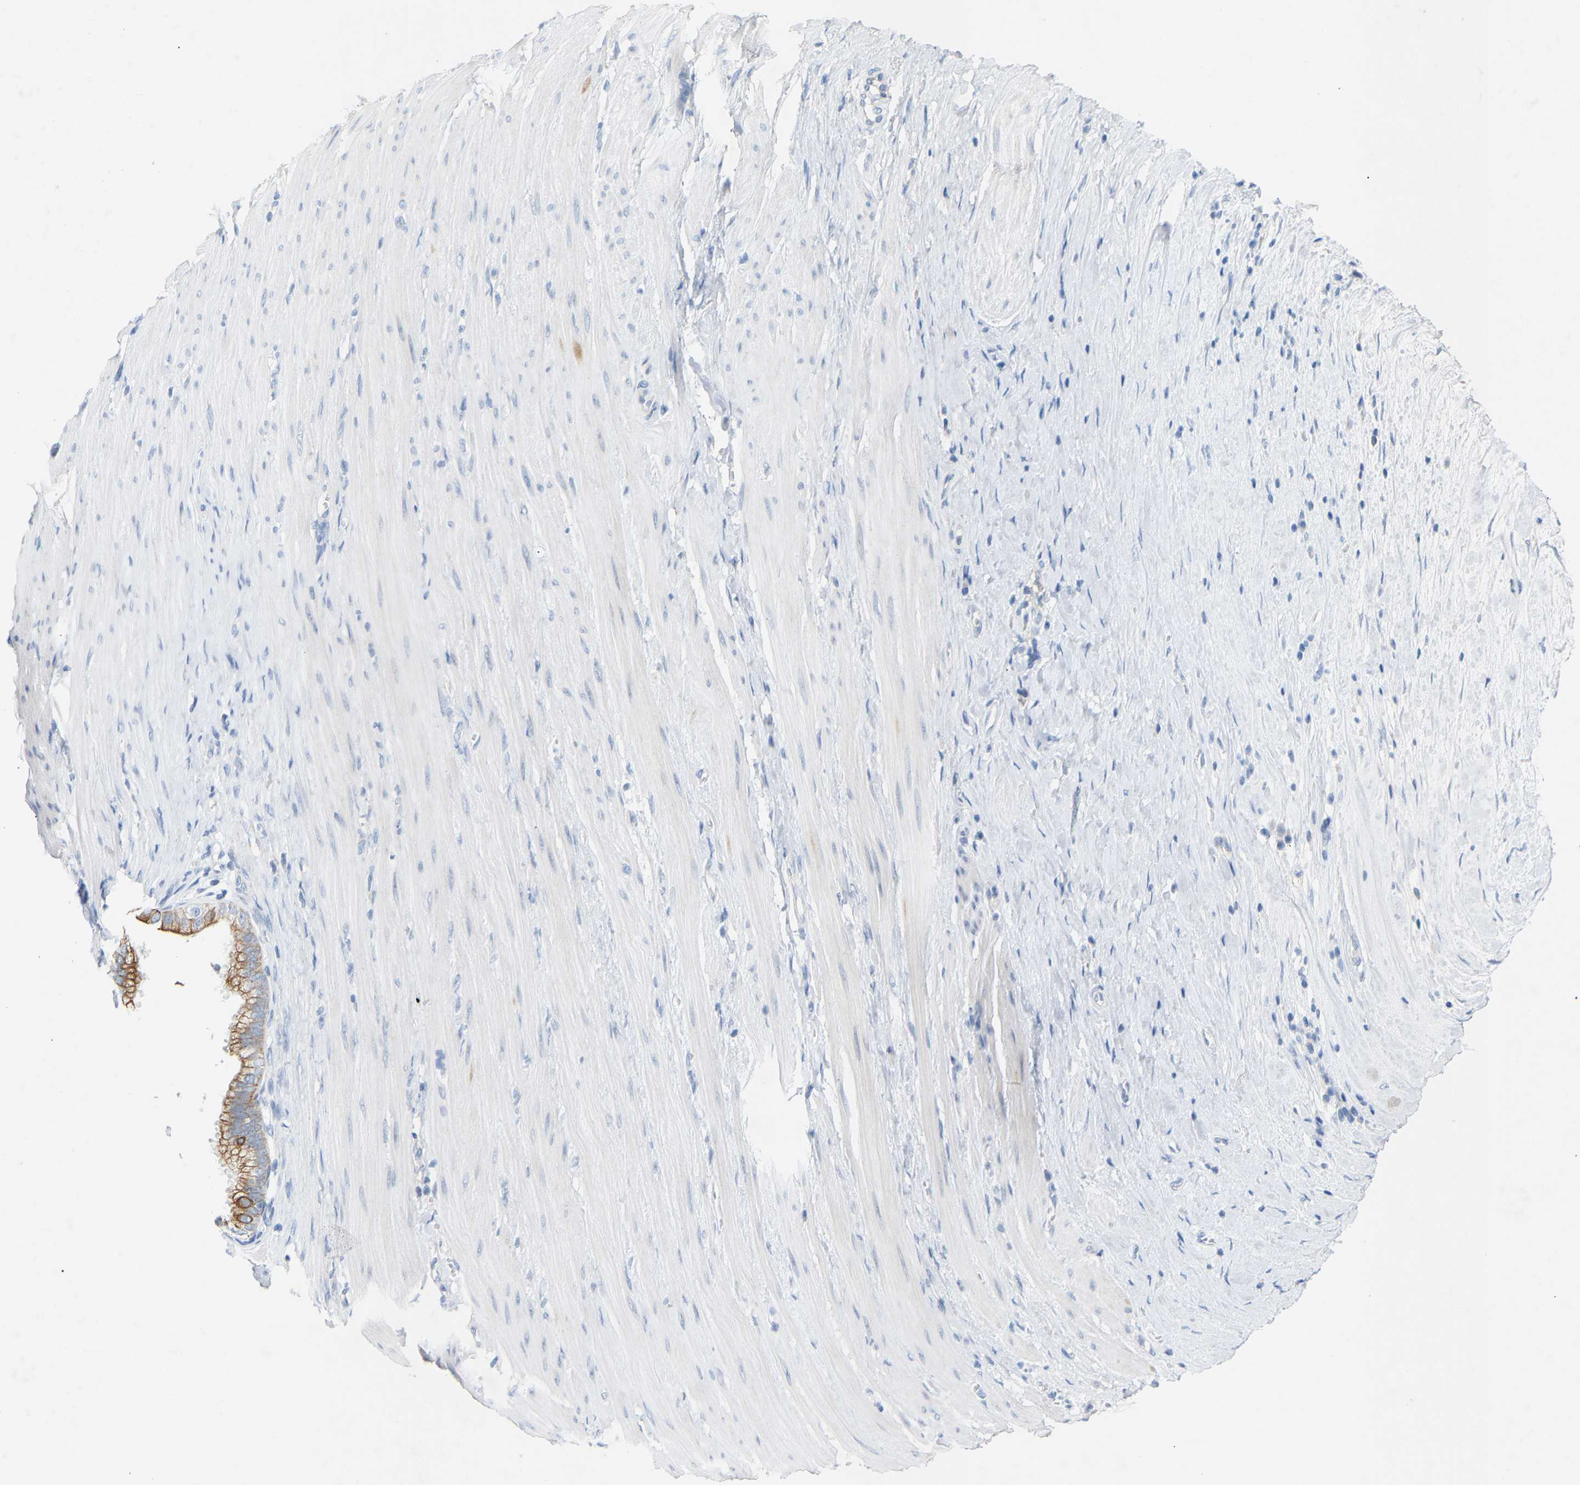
{"staining": {"intensity": "moderate", "quantity": ">75%", "location": "cytoplasmic/membranous"}, "tissue": "pancreatic cancer", "cell_type": "Tumor cells", "image_type": "cancer", "snomed": [{"axis": "morphology", "description": "Adenocarcinoma, NOS"}, {"axis": "topography", "description": "Pancreas"}], "caption": "Immunohistochemistry (IHC) image of neoplastic tissue: human pancreatic adenocarcinoma stained using immunohistochemistry (IHC) exhibits medium levels of moderate protein expression localized specifically in the cytoplasmic/membranous of tumor cells, appearing as a cytoplasmic/membranous brown color.", "gene": "PEX1", "patient": {"sex": "male", "age": 69}}